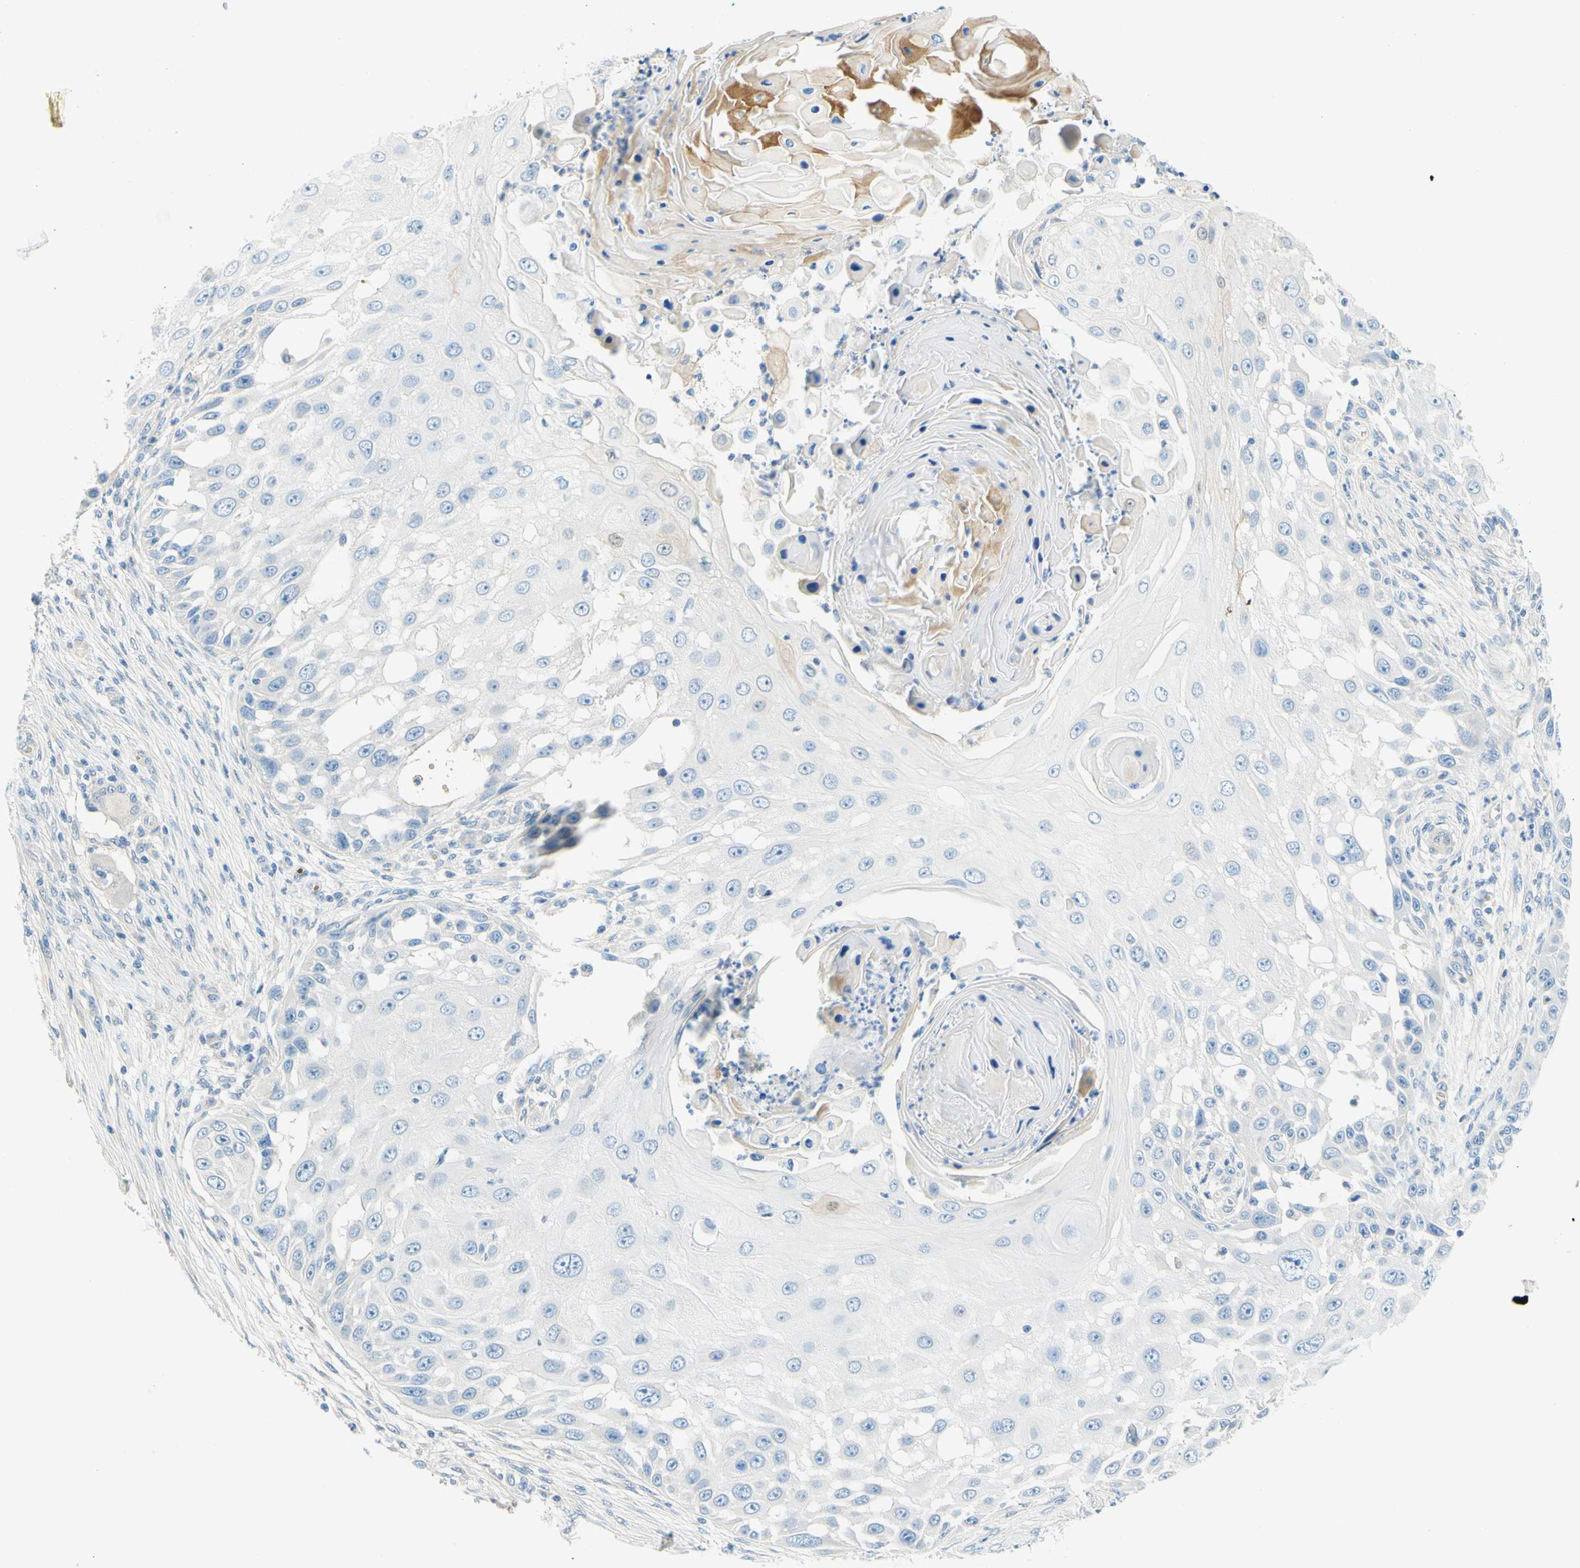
{"staining": {"intensity": "moderate", "quantity": "<25%", "location": "cytoplasmic/membranous"}, "tissue": "skin cancer", "cell_type": "Tumor cells", "image_type": "cancer", "snomed": [{"axis": "morphology", "description": "Squamous cell carcinoma, NOS"}, {"axis": "topography", "description": "Skin"}], "caption": "Immunohistochemistry (IHC) (DAB (3,3'-diaminobenzidine)) staining of human skin cancer reveals moderate cytoplasmic/membranous protein expression in approximately <25% of tumor cells.", "gene": "ENTREP2", "patient": {"sex": "female", "age": 44}}